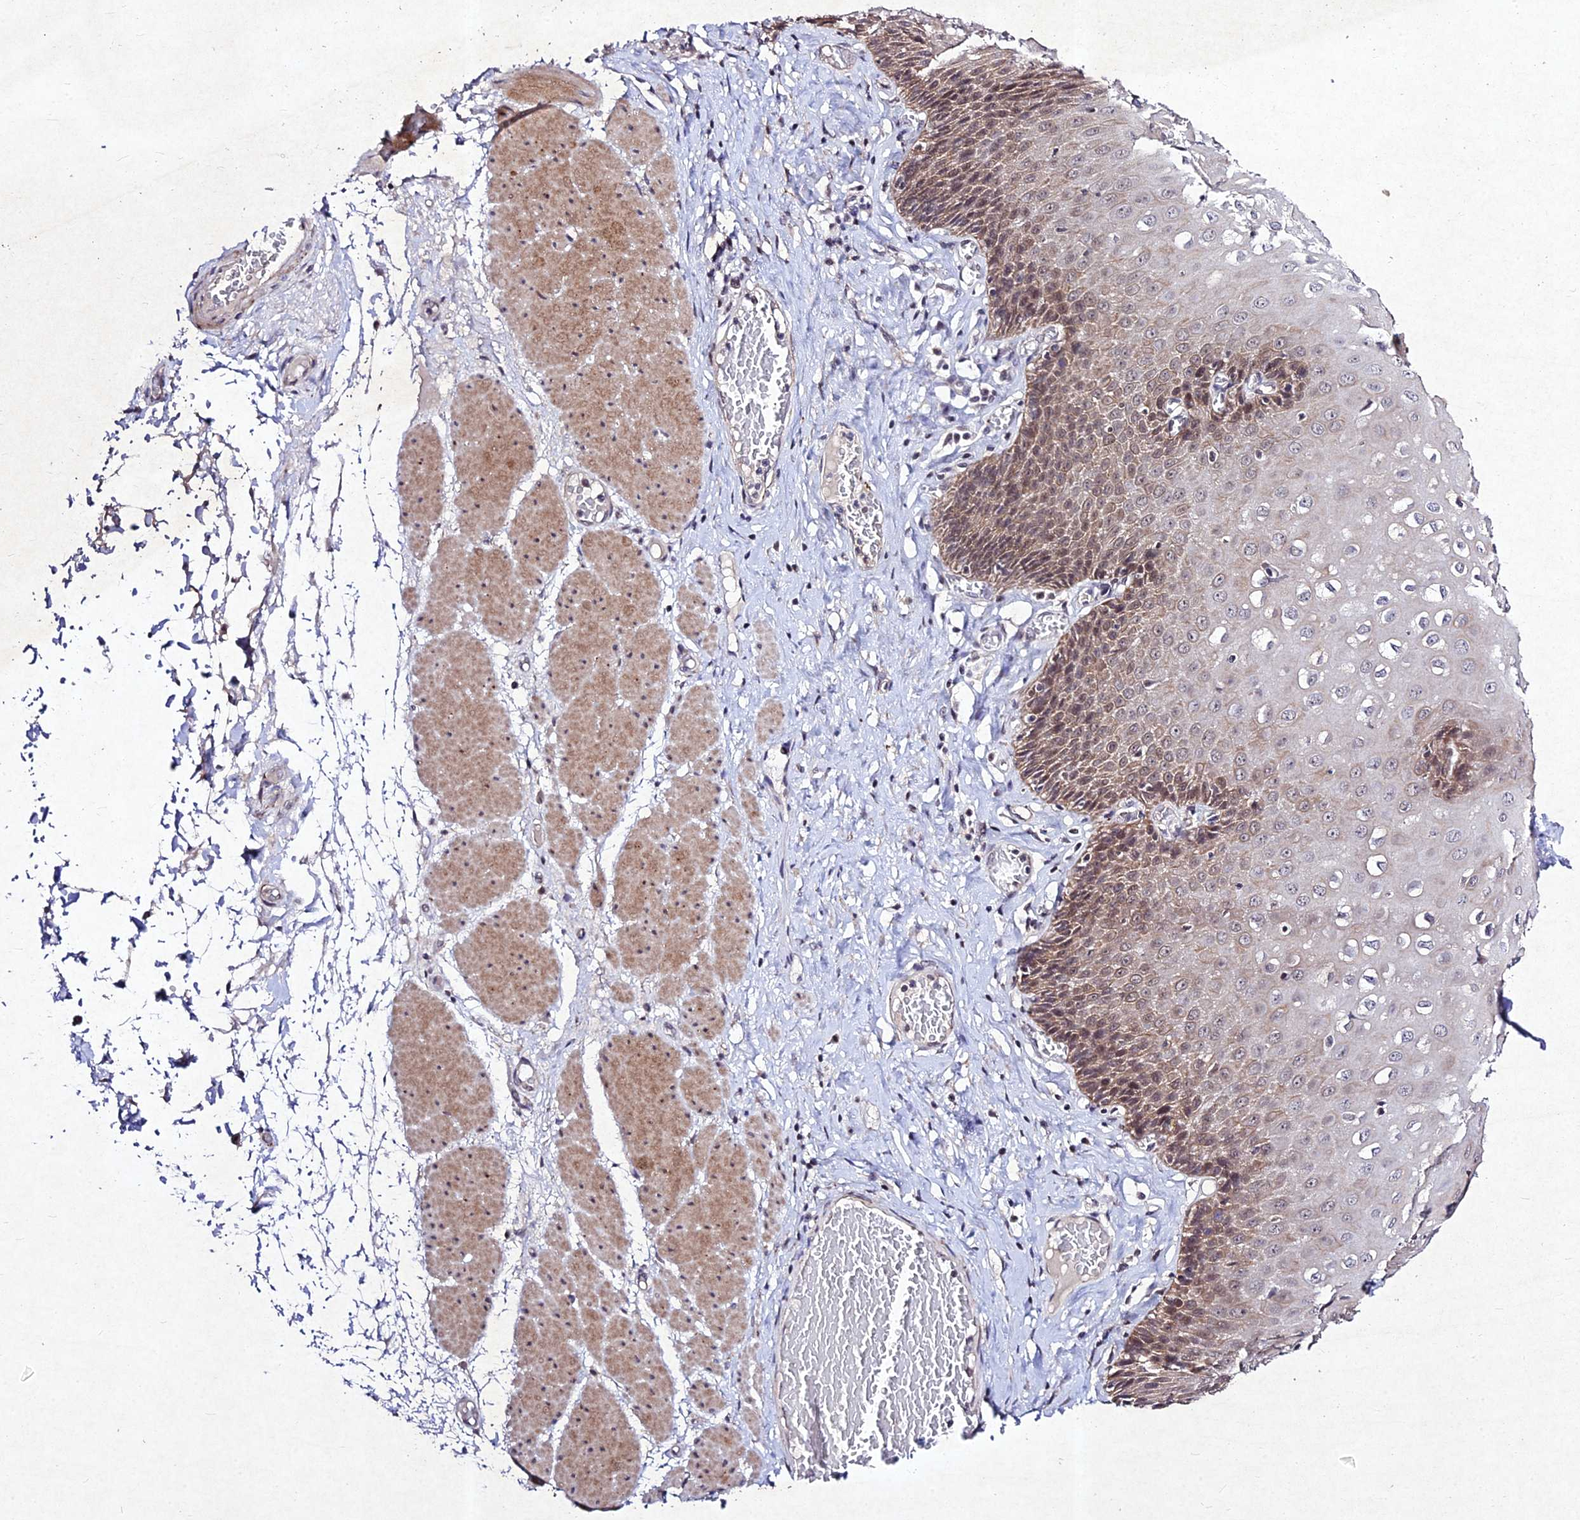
{"staining": {"intensity": "moderate", "quantity": ">75%", "location": "cytoplasmic/membranous,nuclear"}, "tissue": "esophagus", "cell_type": "Squamous epithelial cells", "image_type": "normal", "snomed": [{"axis": "morphology", "description": "Normal tissue, NOS"}, {"axis": "topography", "description": "Esophagus"}], "caption": "Esophagus was stained to show a protein in brown. There is medium levels of moderate cytoplasmic/membranous,nuclear expression in about >75% of squamous epithelial cells. The staining is performed using DAB (3,3'-diaminobenzidine) brown chromogen to label protein expression. The nuclei are counter-stained blue using hematoxylin.", "gene": "RAVER1", "patient": {"sex": "male", "age": 60}}